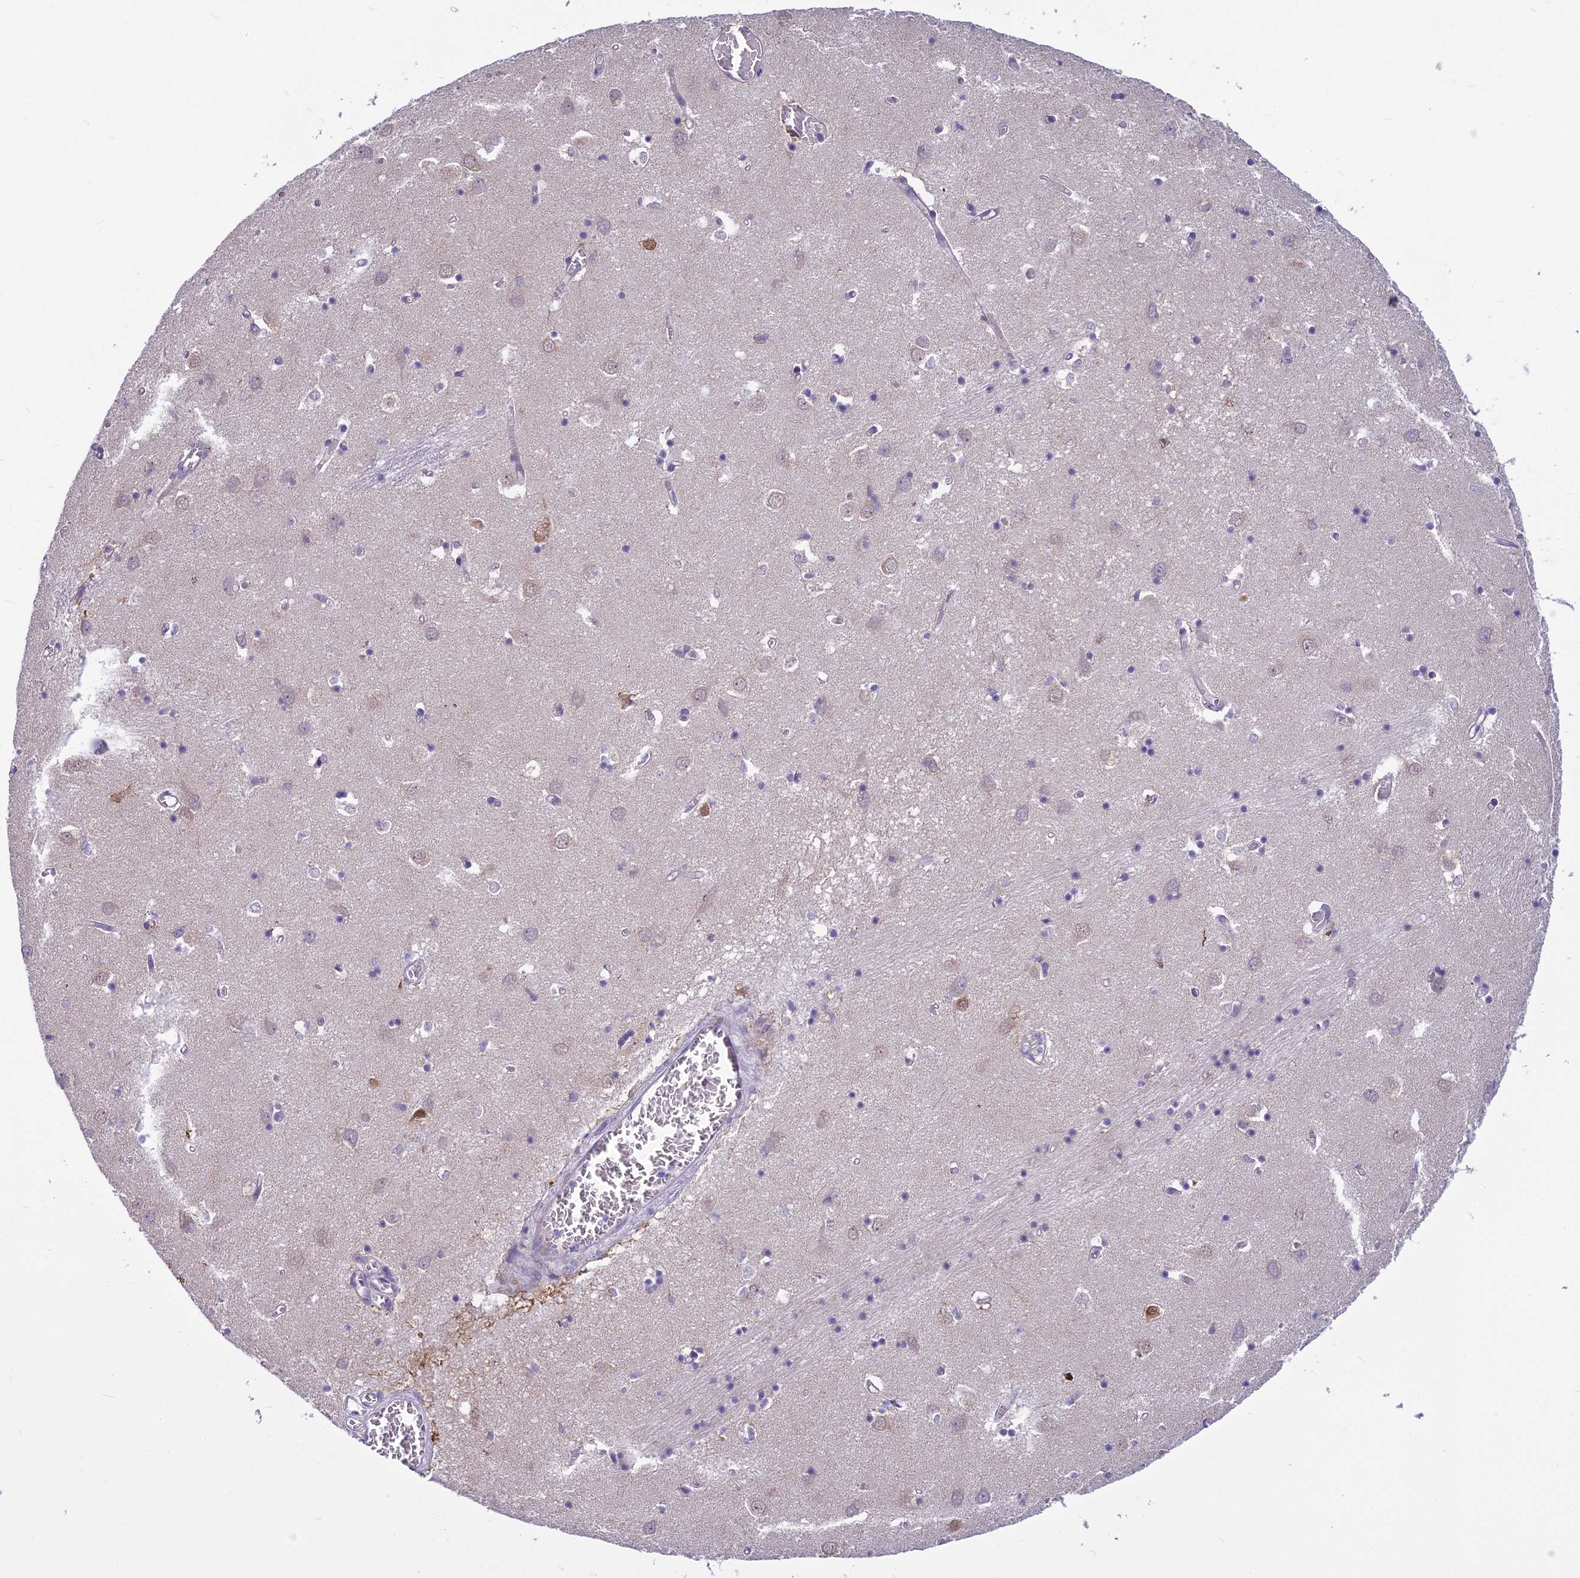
{"staining": {"intensity": "weak", "quantity": "<25%", "location": "cytoplasmic/membranous"}, "tissue": "caudate", "cell_type": "Glial cells", "image_type": "normal", "snomed": [{"axis": "morphology", "description": "Normal tissue, NOS"}, {"axis": "topography", "description": "Lateral ventricle wall"}], "caption": "The photomicrograph exhibits no staining of glial cells in normal caudate. (Immunohistochemistry, brightfield microscopy, high magnification).", "gene": "PCDHB14", "patient": {"sex": "male", "age": 70}}